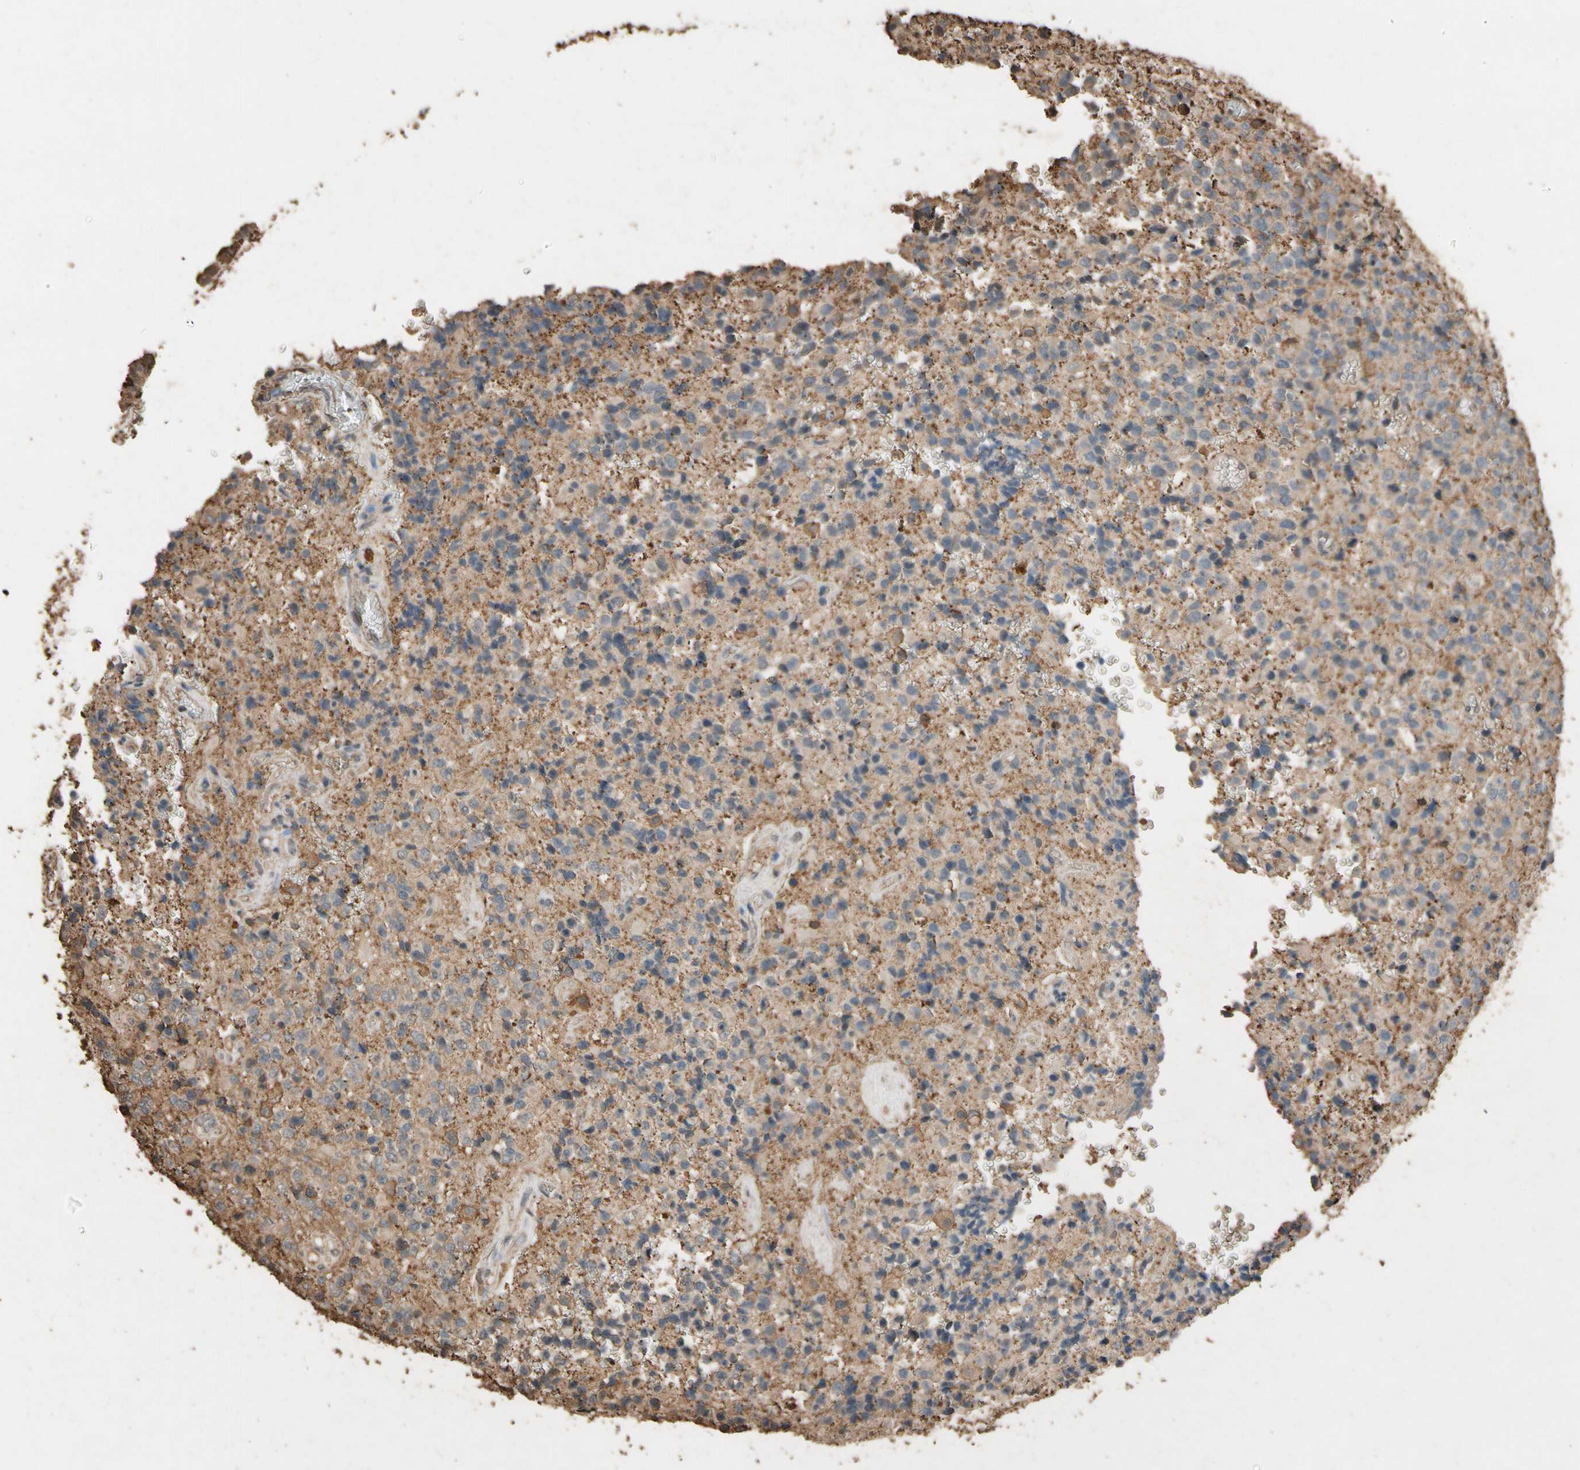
{"staining": {"intensity": "weak", "quantity": ">75%", "location": "cytoplasmic/membranous"}, "tissue": "glioma", "cell_type": "Tumor cells", "image_type": "cancer", "snomed": [{"axis": "morphology", "description": "Glioma, malignant, High grade"}, {"axis": "topography", "description": "pancreas cauda"}], "caption": "Weak cytoplasmic/membranous protein positivity is appreciated in approximately >75% of tumor cells in malignant high-grade glioma.", "gene": "TNFSF13B", "patient": {"sex": "male", "age": 60}}